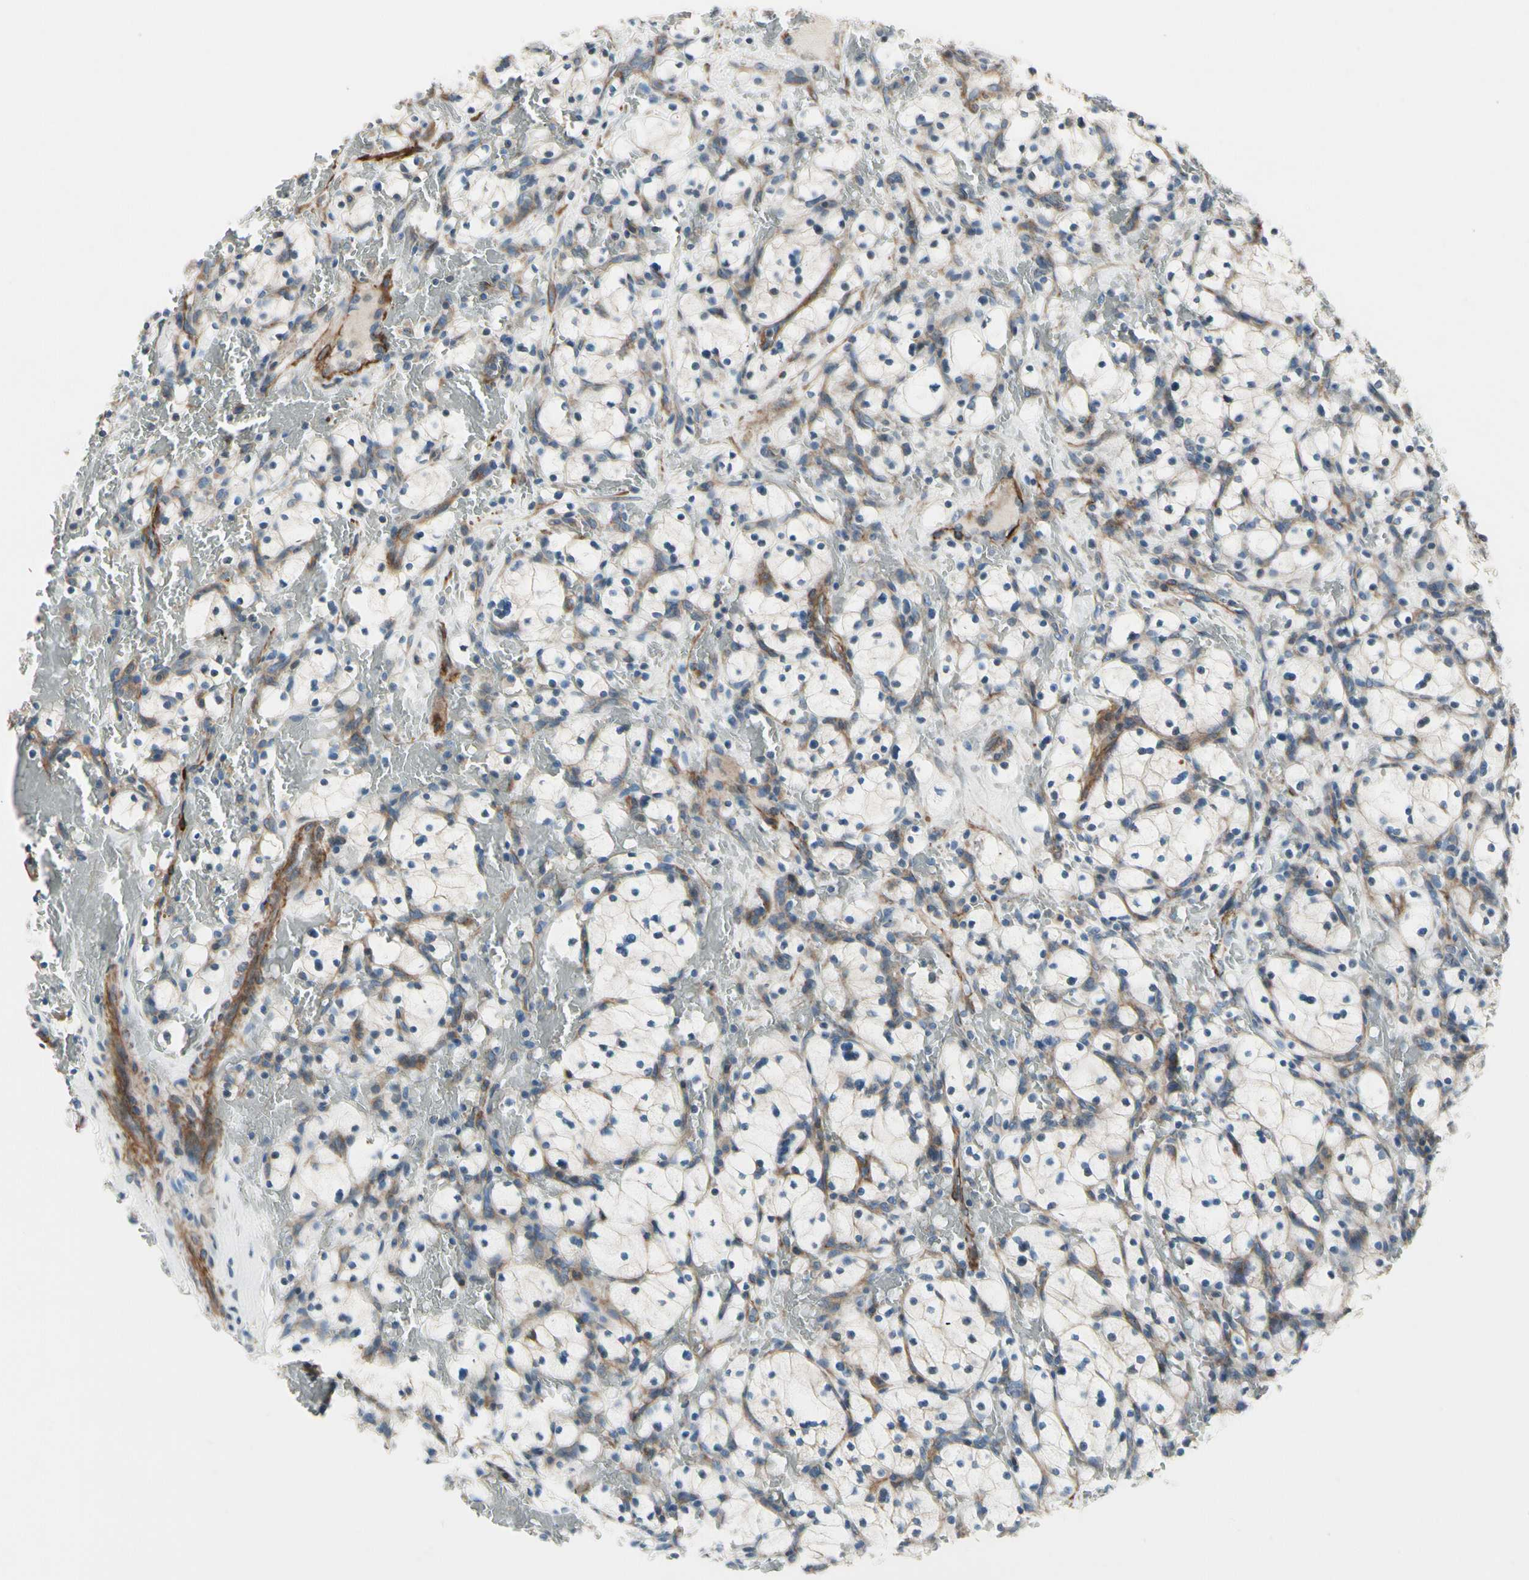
{"staining": {"intensity": "negative", "quantity": "none", "location": "none"}, "tissue": "renal cancer", "cell_type": "Tumor cells", "image_type": "cancer", "snomed": [{"axis": "morphology", "description": "Adenocarcinoma, NOS"}, {"axis": "topography", "description": "Kidney"}], "caption": "DAB (3,3'-diaminobenzidine) immunohistochemical staining of human renal cancer shows no significant expression in tumor cells.", "gene": "TPM1", "patient": {"sex": "female", "age": 83}}